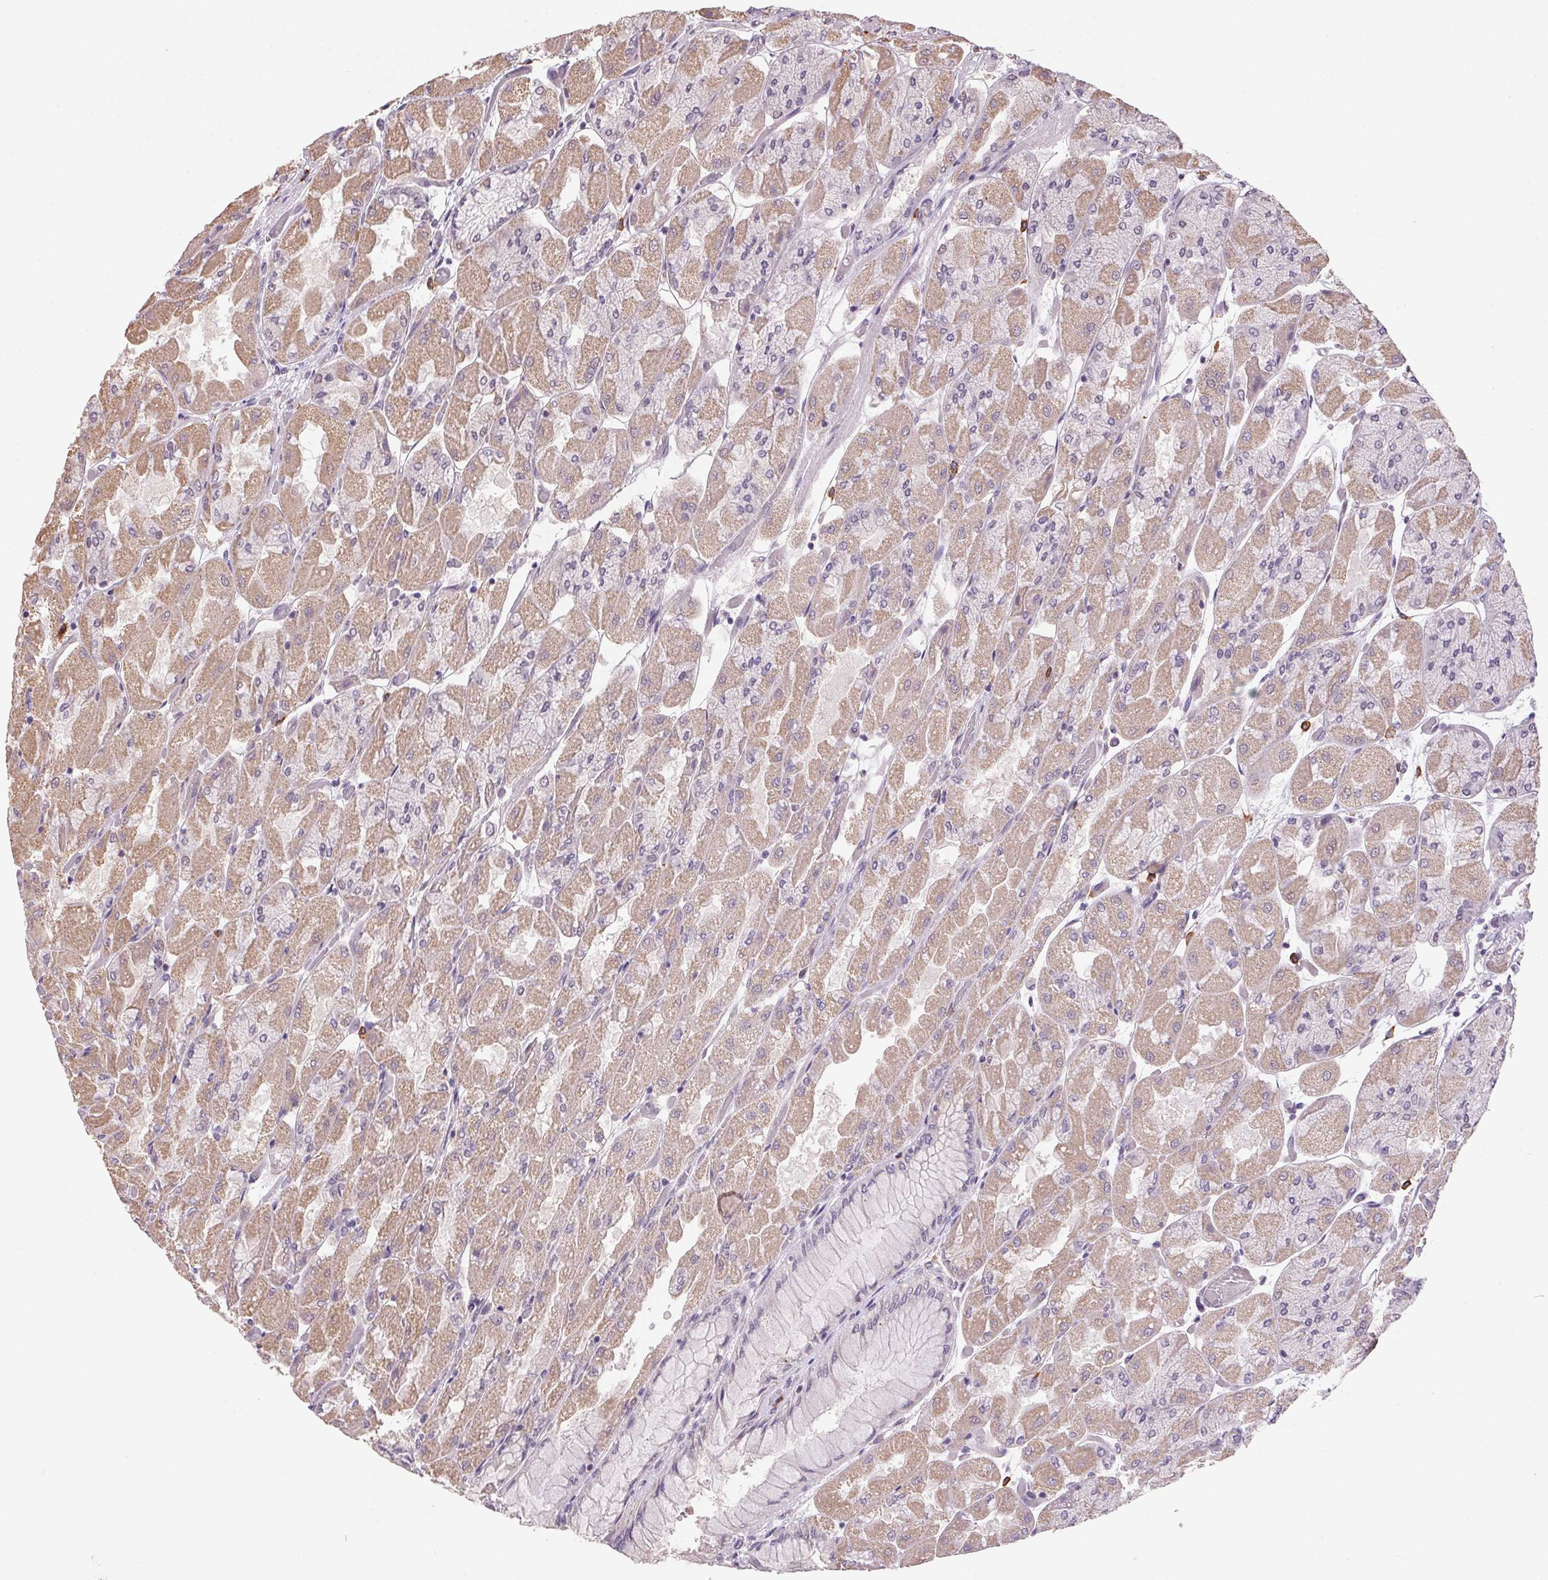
{"staining": {"intensity": "weak", "quantity": "25%-75%", "location": "cytoplasmic/membranous,nuclear"}, "tissue": "stomach", "cell_type": "Glandular cells", "image_type": "normal", "snomed": [{"axis": "morphology", "description": "Normal tissue, NOS"}, {"axis": "topography", "description": "Stomach"}], "caption": "Immunohistochemistry photomicrograph of benign stomach: stomach stained using IHC reveals low levels of weak protein expression localized specifically in the cytoplasmic/membranous,nuclear of glandular cells, appearing as a cytoplasmic/membranous,nuclear brown color.", "gene": "ZBTB4", "patient": {"sex": "female", "age": 61}}